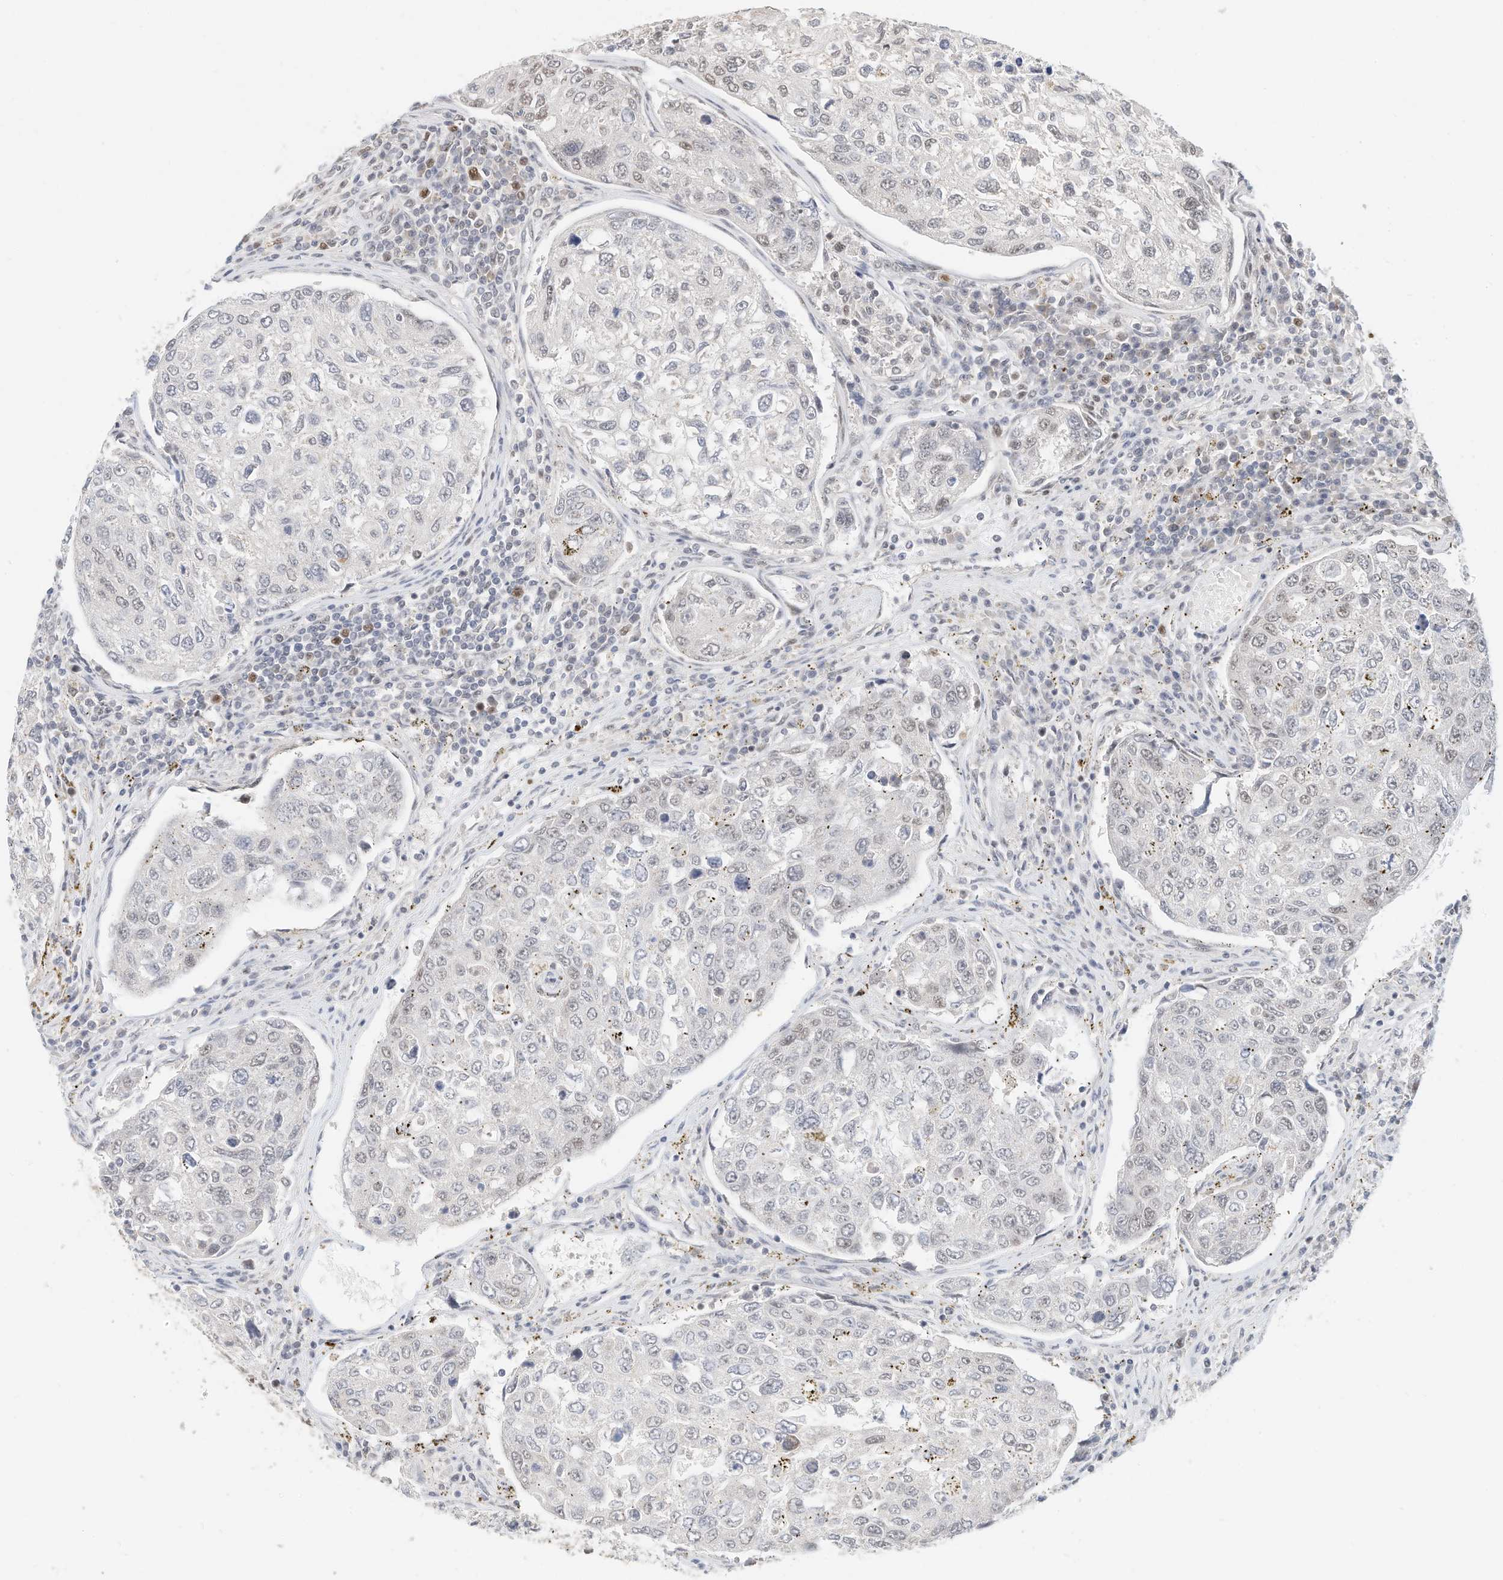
{"staining": {"intensity": "moderate", "quantity": "<25%", "location": "nuclear"}, "tissue": "urothelial cancer", "cell_type": "Tumor cells", "image_type": "cancer", "snomed": [{"axis": "morphology", "description": "Urothelial carcinoma, High grade"}, {"axis": "topography", "description": "Lymph node"}, {"axis": "topography", "description": "Urinary bladder"}], "caption": "This histopathology image shows urothelial cancer stained with immunohistochemistry to label a protein in brown. The nuclear of tumor cells show moderate positivity for the protein. Nuclei are counter-stained blue.", "gene": "OGT", "patient": {"sex": "male", "age": 51}}